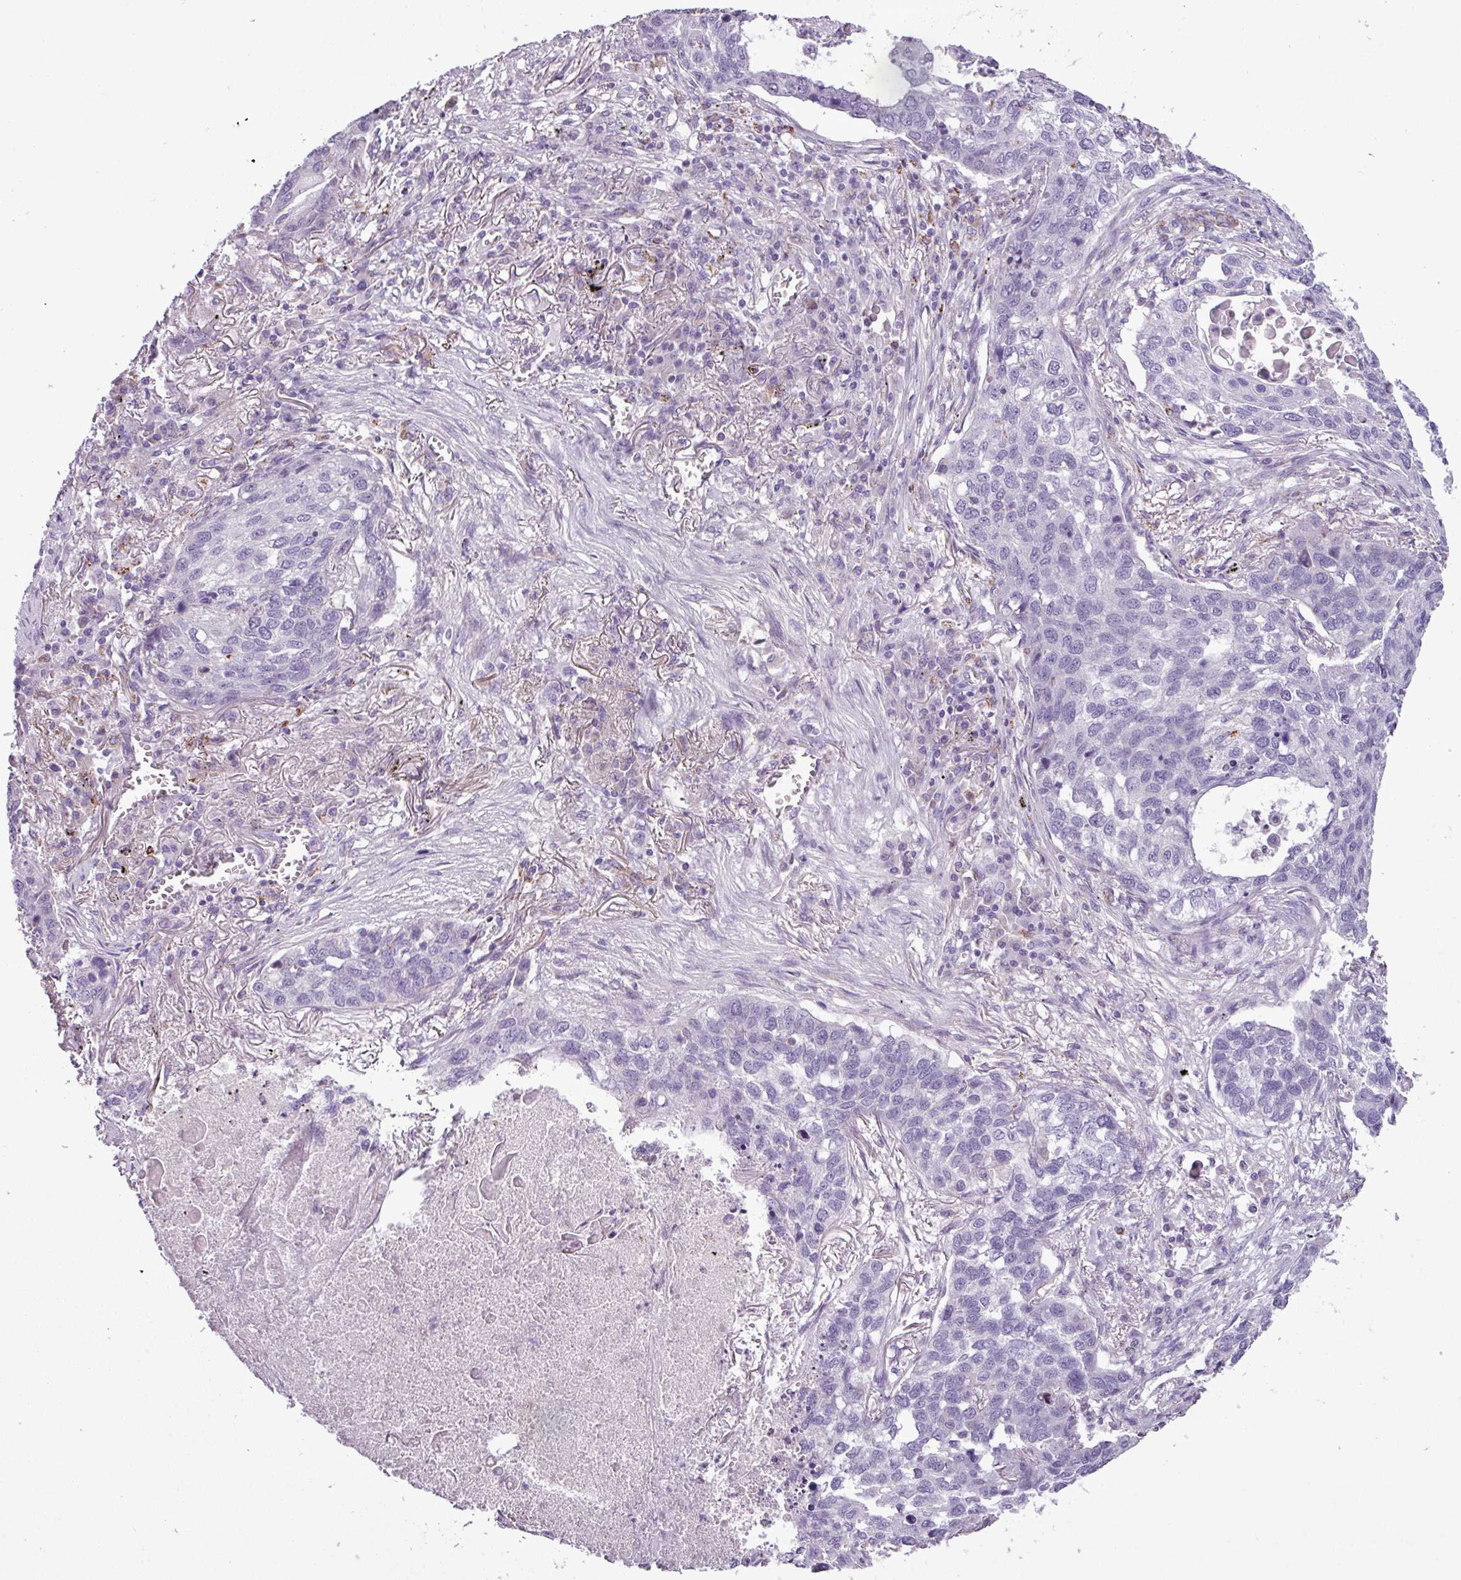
{"staining": {"intensity": "negative", "quantity": "none", "location": "none"}, "tissue": "lung cancer", "cell_type": "Tumor cells", "image_type": "cancer", "snomed": [{"axis": "morphology", "description": "Squamous cell carcinoma, NOS"}, {"axis": "topography", "description": "Lung"}], "caption": "IHC histopathology image of neoplastic tissue: lung cancer (squamous cell carcinoma) stained with DAB (3,3'-diaminobenzidine) demonstrates no significant protein positivity in tumor cells.", "gene": "ZNF667", "patient": {"sex": "female", "age": 63}}